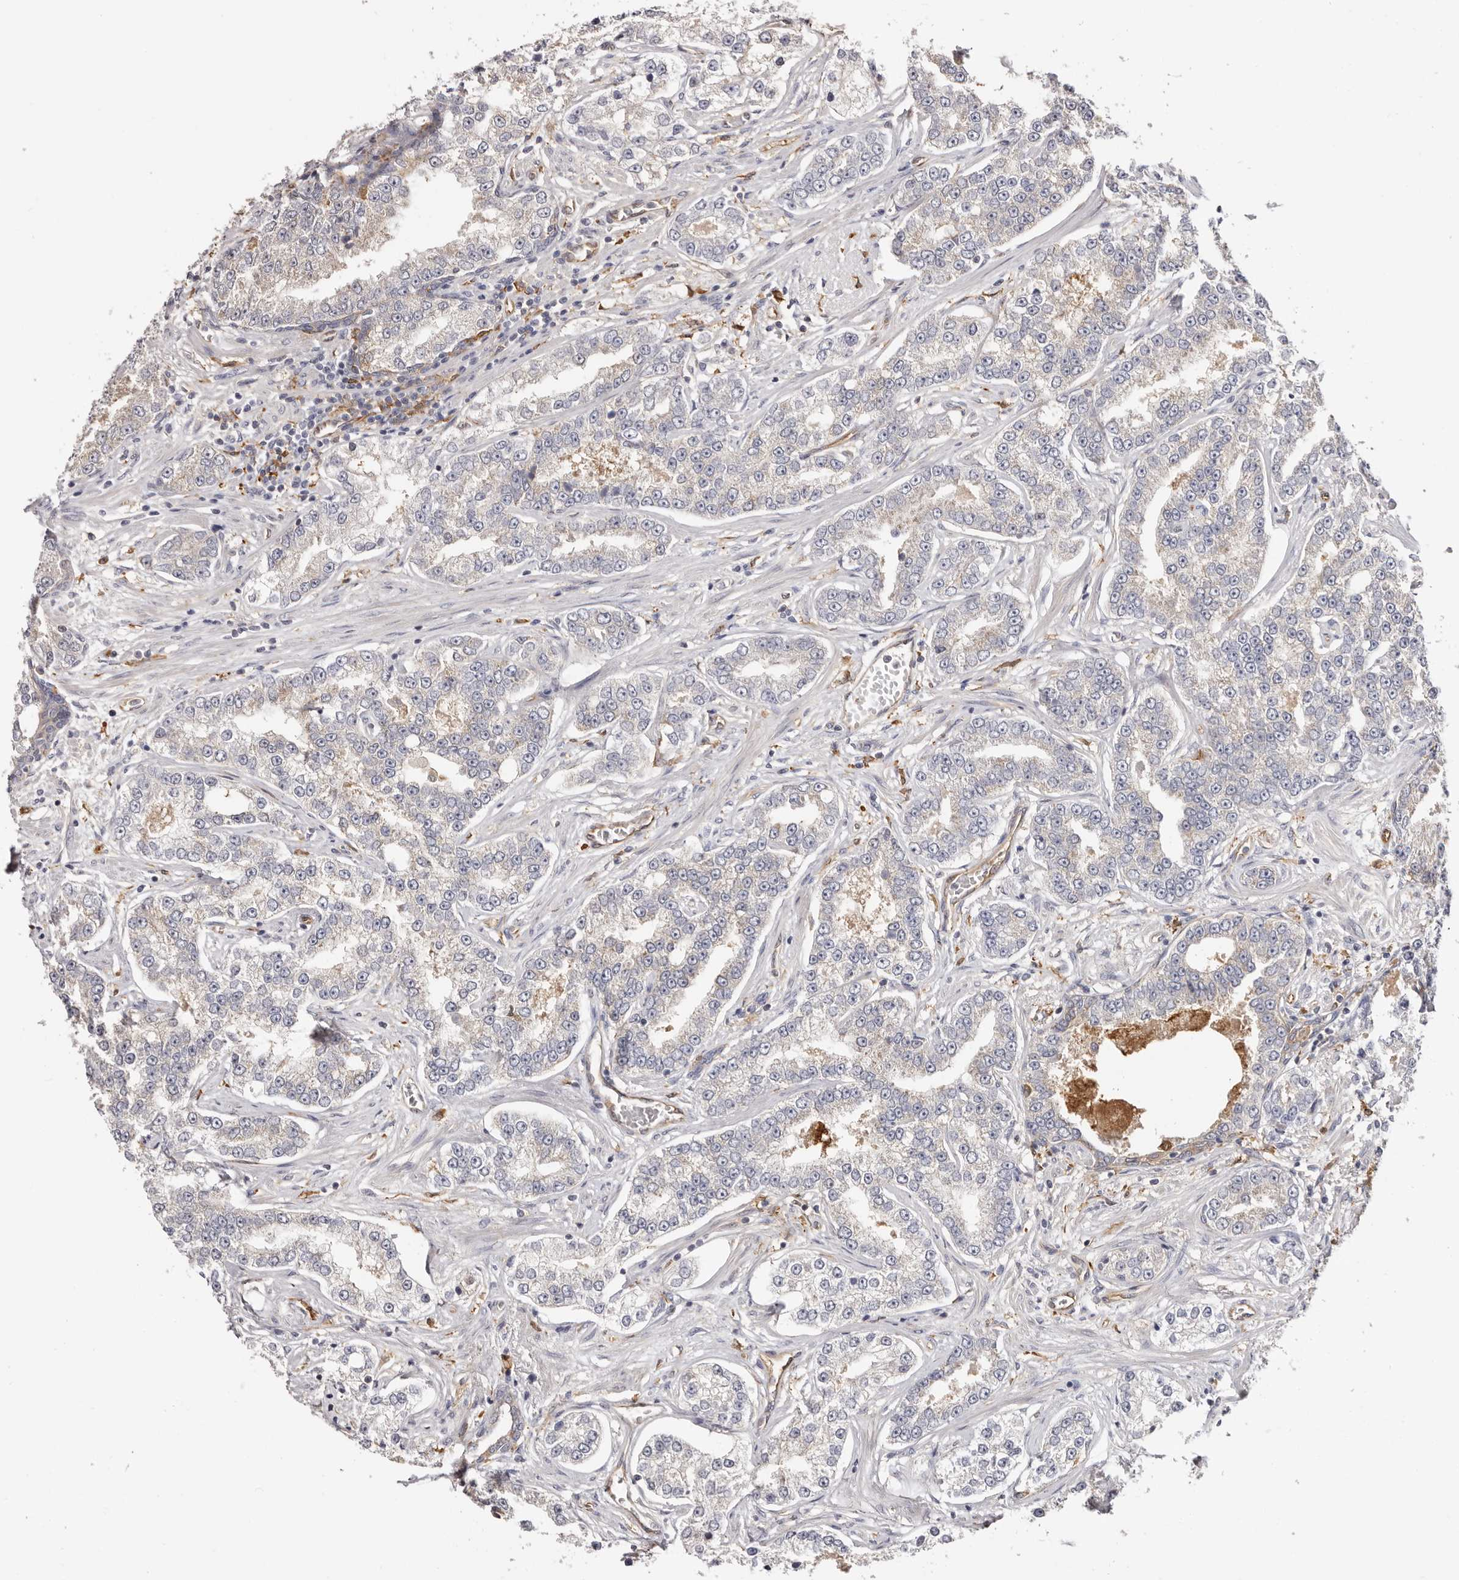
{"staining": {"intensity": "weak", "quantity": "25%-75%", "location": "cytoplasmic/membranous"}, "tissue": "prostate cancer", "cell_type": "Tumor cells", "image_type": "cancer", "snomed": [{"axis": "morphology", "description": "Normal tissue, NOS"}, {"axis": "morphology", "description": "Adenocarcinoma, High grade"}, {"axis": "topography", "description": "Prostate"}], "caption": "This photomicrograph shows immunohistochemistry (IHC) staining of human prostate adenocarcinoma (high-grade), with low weak cytoplasmic/membranous expression in approximately 25%-75% of tumor cells.", "gene": "LAP3", "patient": {"sex": "male", "age": 83}}